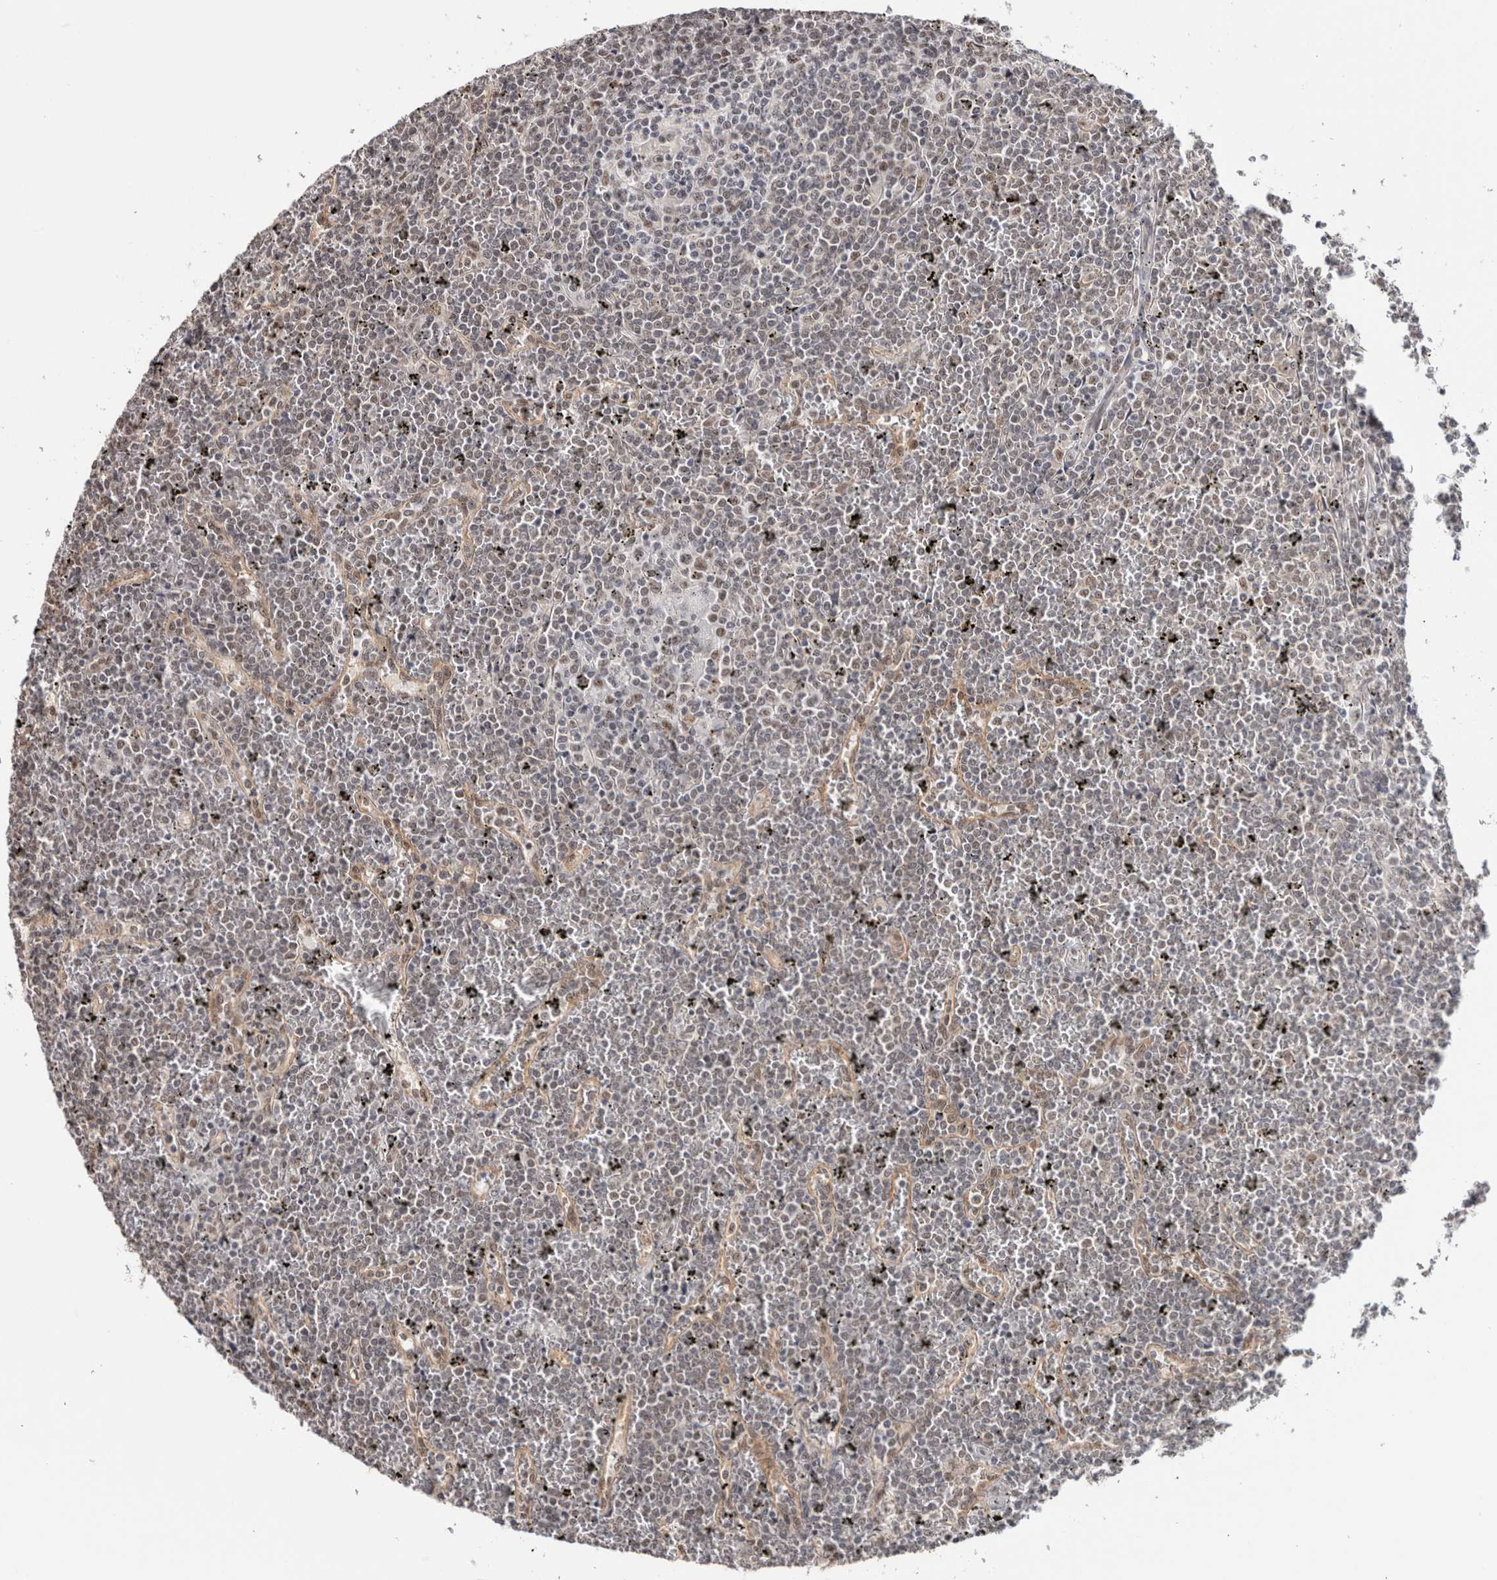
{"staining": {"intensity": "weak", "quantity": "<25%", "location": "nuclear"}, "tissue": "lymphoma", "cell_type": "Tumor cells", "image_type": "cancer", "snomed": [{"axis": "morphology", "description": "Malignant lymphoma, non-Hodgkin's type, Low grade"}, {"axis": "topography", "description": "Spleen"}], "caption": "Protein analysis of lymphoma reveals no significant expression in tumor cells. (DAB immunohistochemistry (IHC), high magnification).", "gene": "MKNK1", "patient": {"sex": "female", "age": 19}}